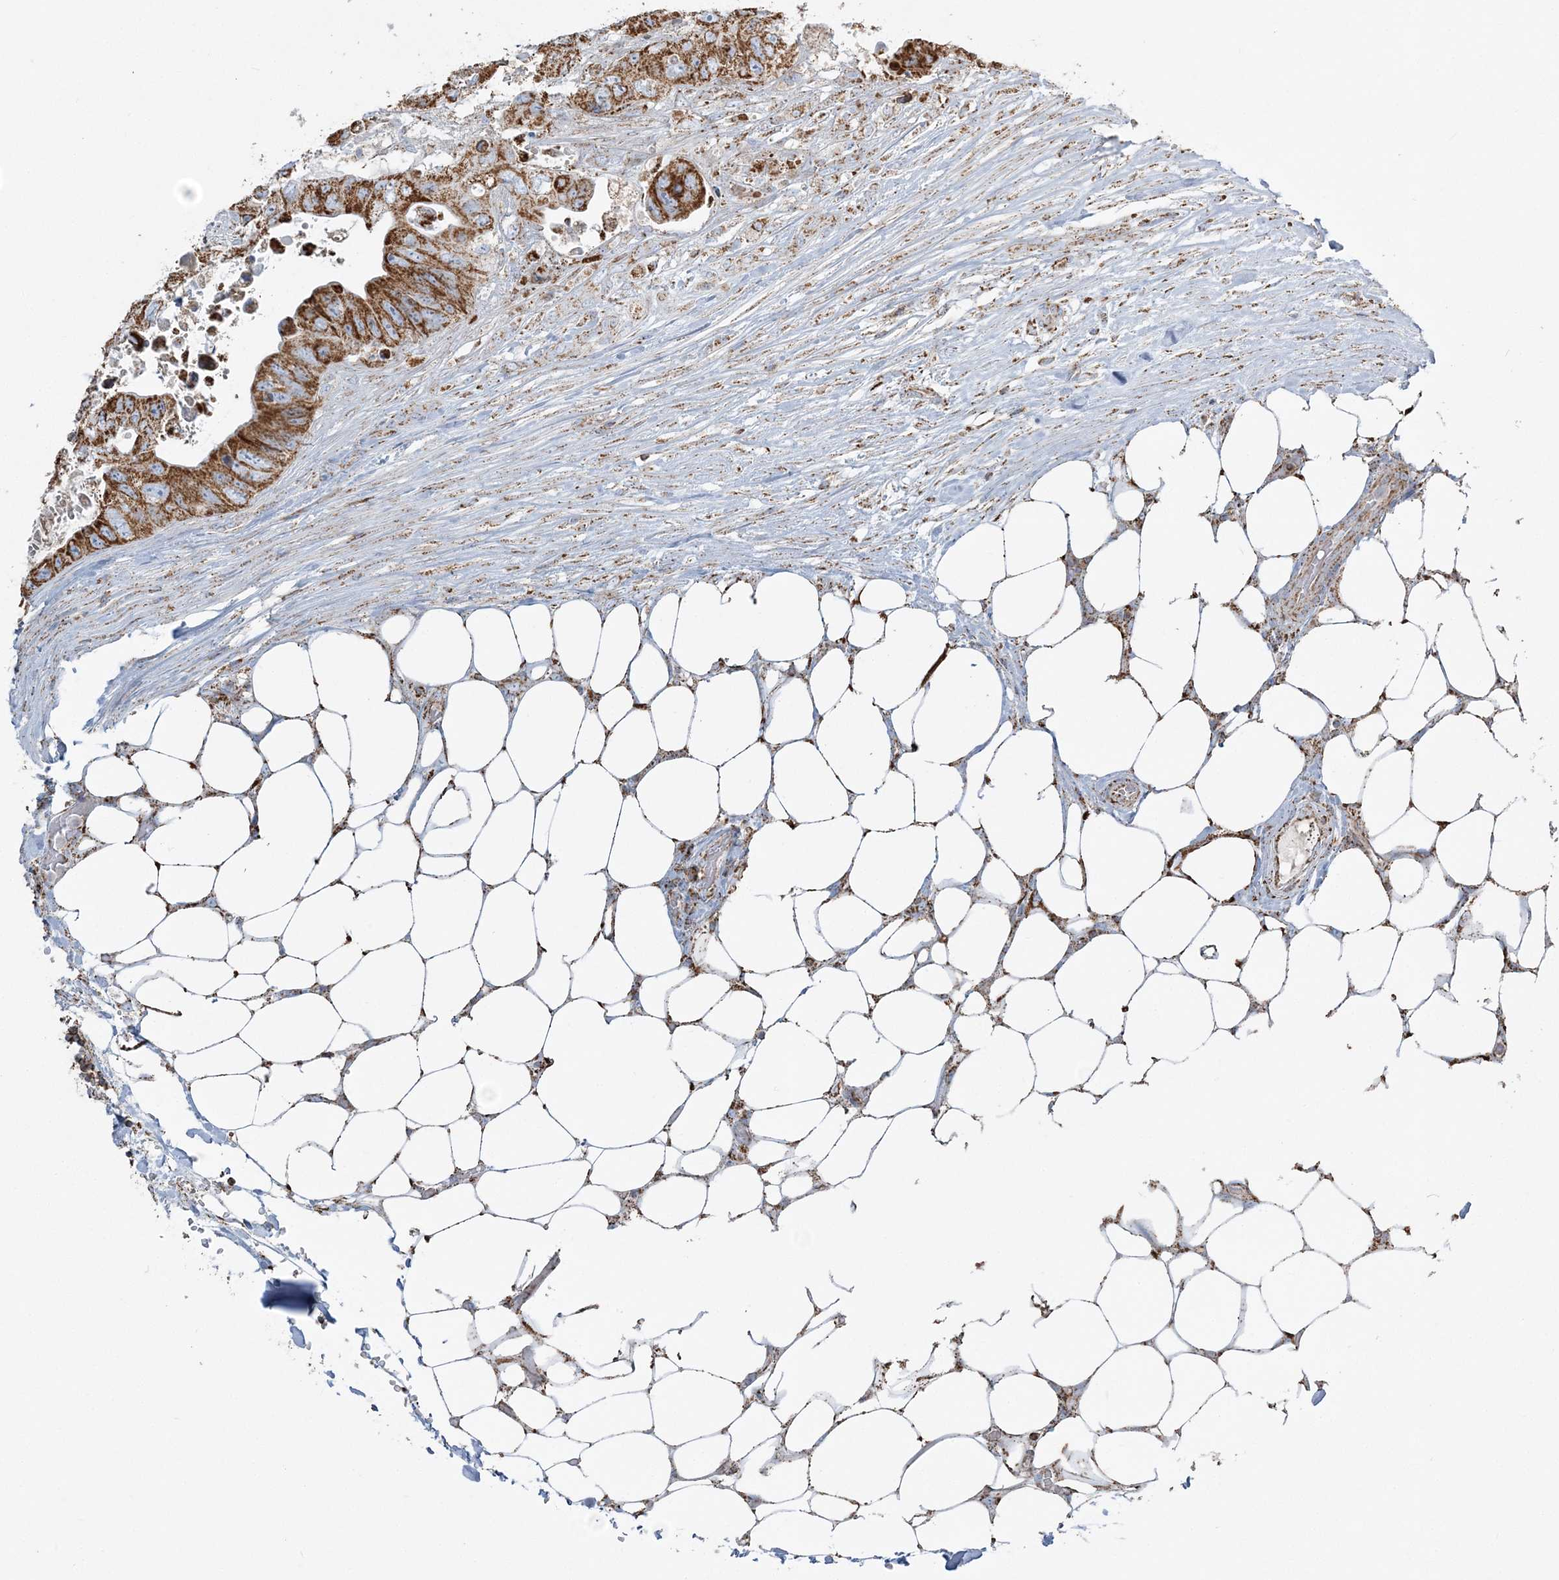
{"staining": {"intensity": "strong", "quantity": ">75%", "location": "cytoplasmic/membranous"}, "tissue": "colorectal cancer", "cell_type": "Tumor cells", "image_type": "cancer", "snomed": [{"axis": "morphology", "description": "Adenocarcinoma, NOS"}, {"axis": "topography", "description": "Colon"}], "caption": "Colorectal cancer stained with DAB (3,3'-diaminobenzidine) immunohistochemistry shows high levels of strong cytoplasmic/membranous staining in approximately >75% of tumor cells.", "gene": "RAB11FIP3", "patient": {"sex": "female", "age": 46}}